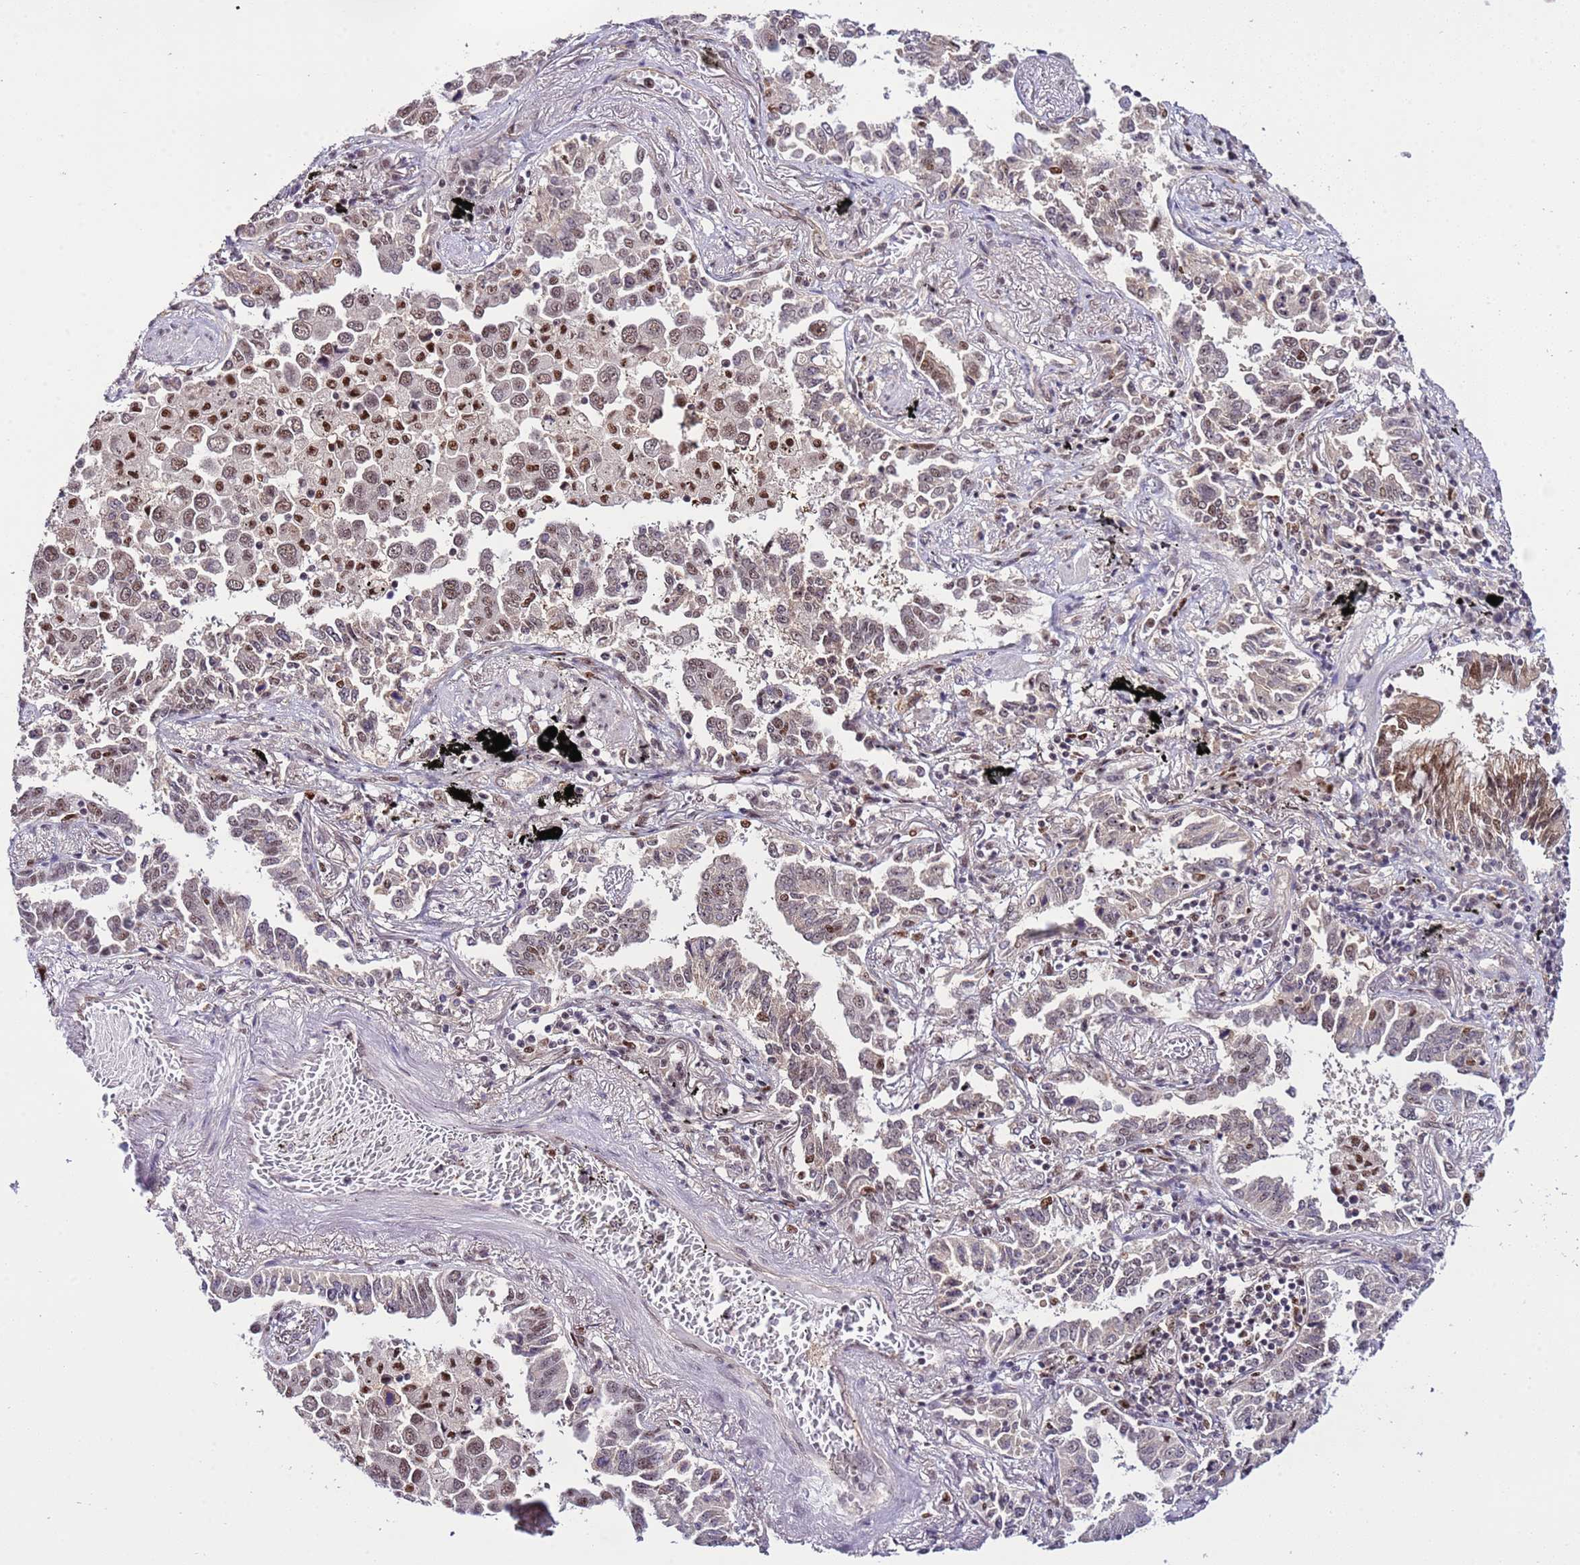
{"staining": {"intensity": "weak", "quantity": "25%-75%", "location": "nuclear"}, "tissue": "lung cancer", "cell_type": "Tumor cells", "image_type": "cancer", "snomed": [{"axis": "morphology", "description": "Adenocarcinoma, NOS"}, {"axis": "topography", "description": "Lung"}], "caption": "A brown stain shows weak nuclear staining of a protein in lung cancer (adenocarcinoma) tumor cells.", "gene": "PRPF6", "patient": {"sex": "male", "age": 67}}